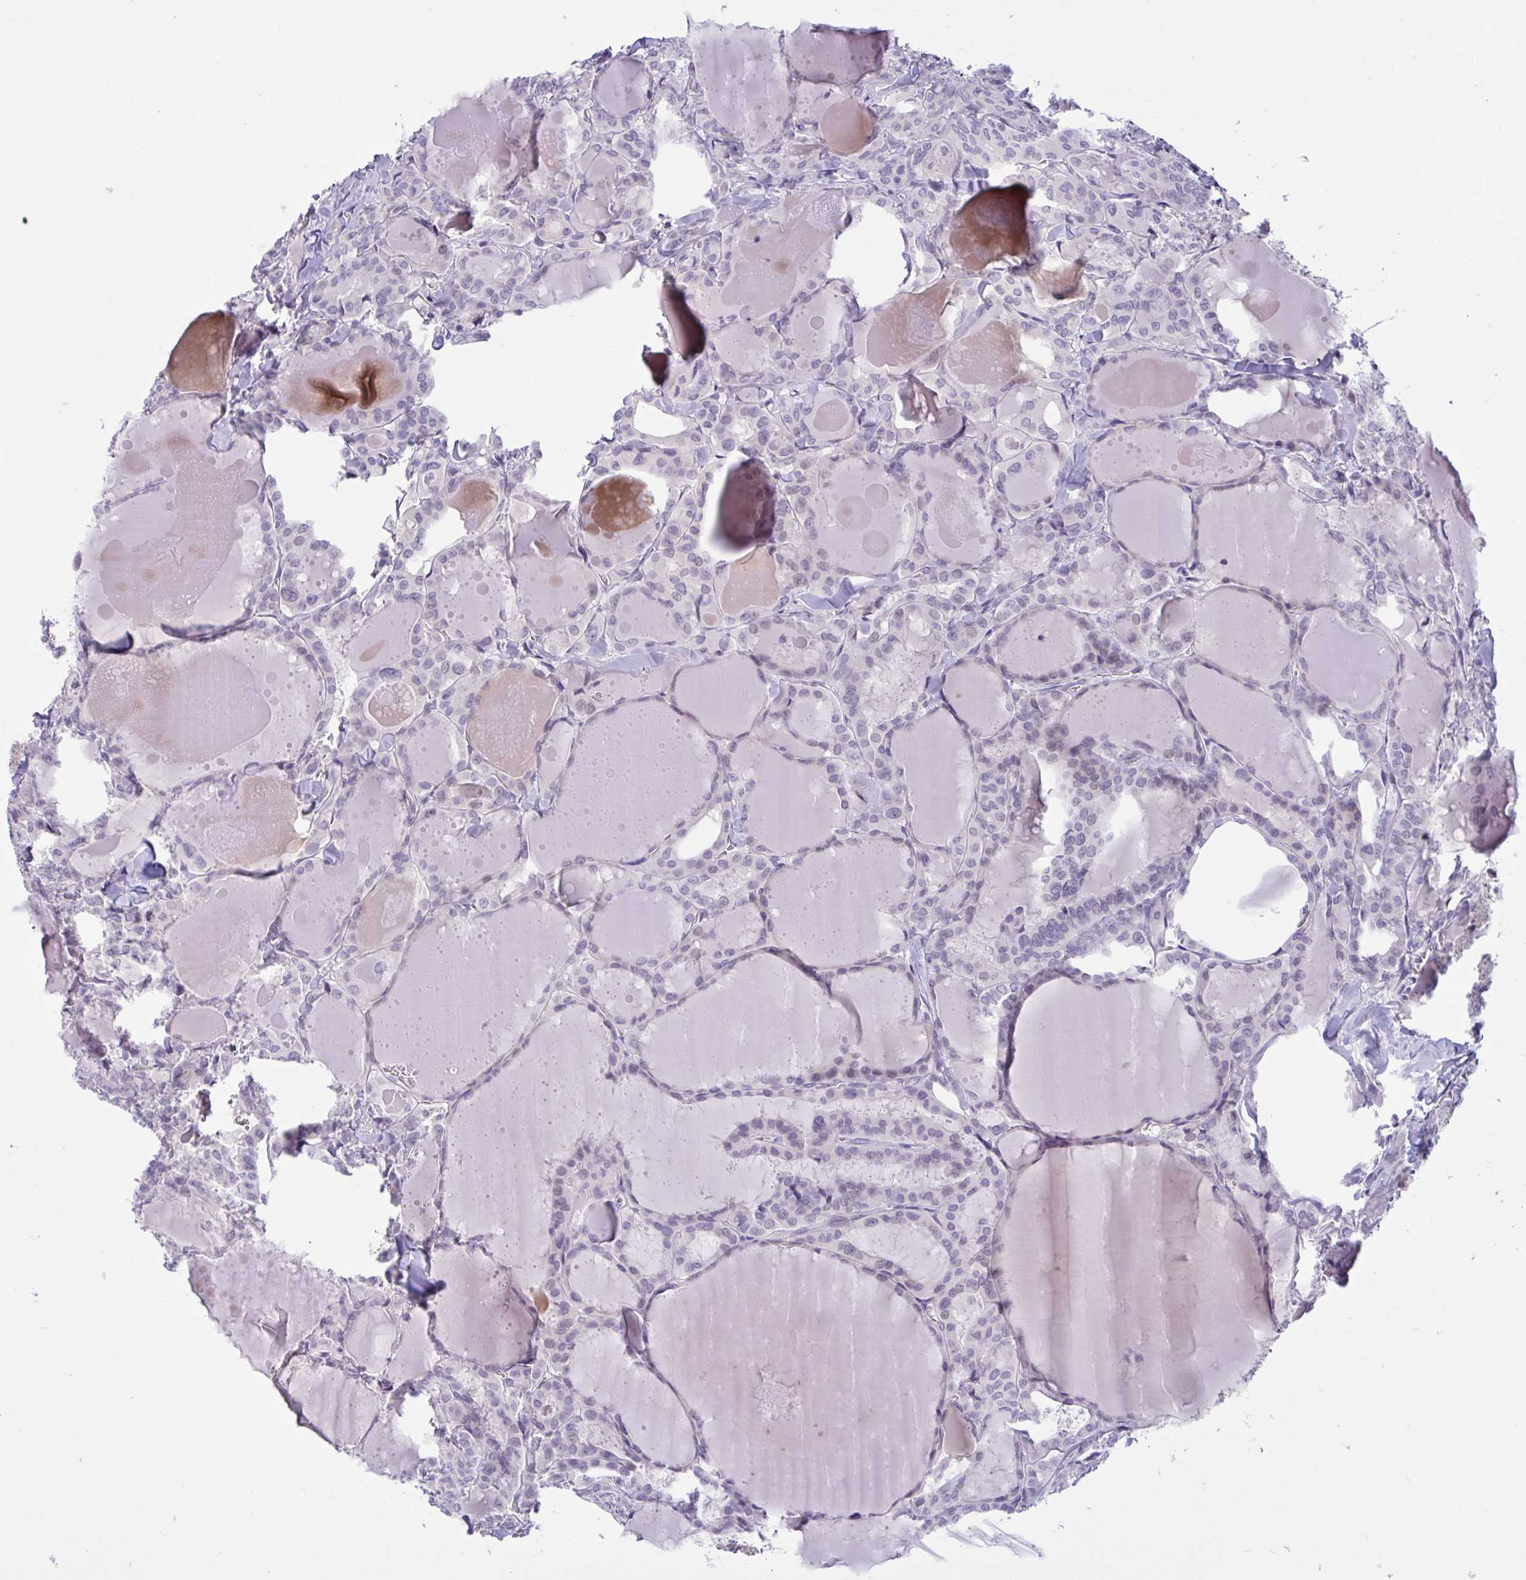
{"staining": {"intensity": "negative", "quantity": "none", "location": "none"}, "tissue": "thyroid cancer", "cell_type": "Tumor cells", "image_type": "cancer", "snomed": [{"axis": "morphology", "description": "Papillary adenocarcinoma, NOS"}, {"axis": "topography", "description": "Thyroid gland"}], "caption": "High magnification brightfield microscopy of thyroid cancer (papillary adenocarcinoma) stained with DAB (brown) and counterstained with hematoxylin (blue): tumor cells show no significant expression.", "gene": "CNGB3", "patient": {"sex": "male", "age": 87}}